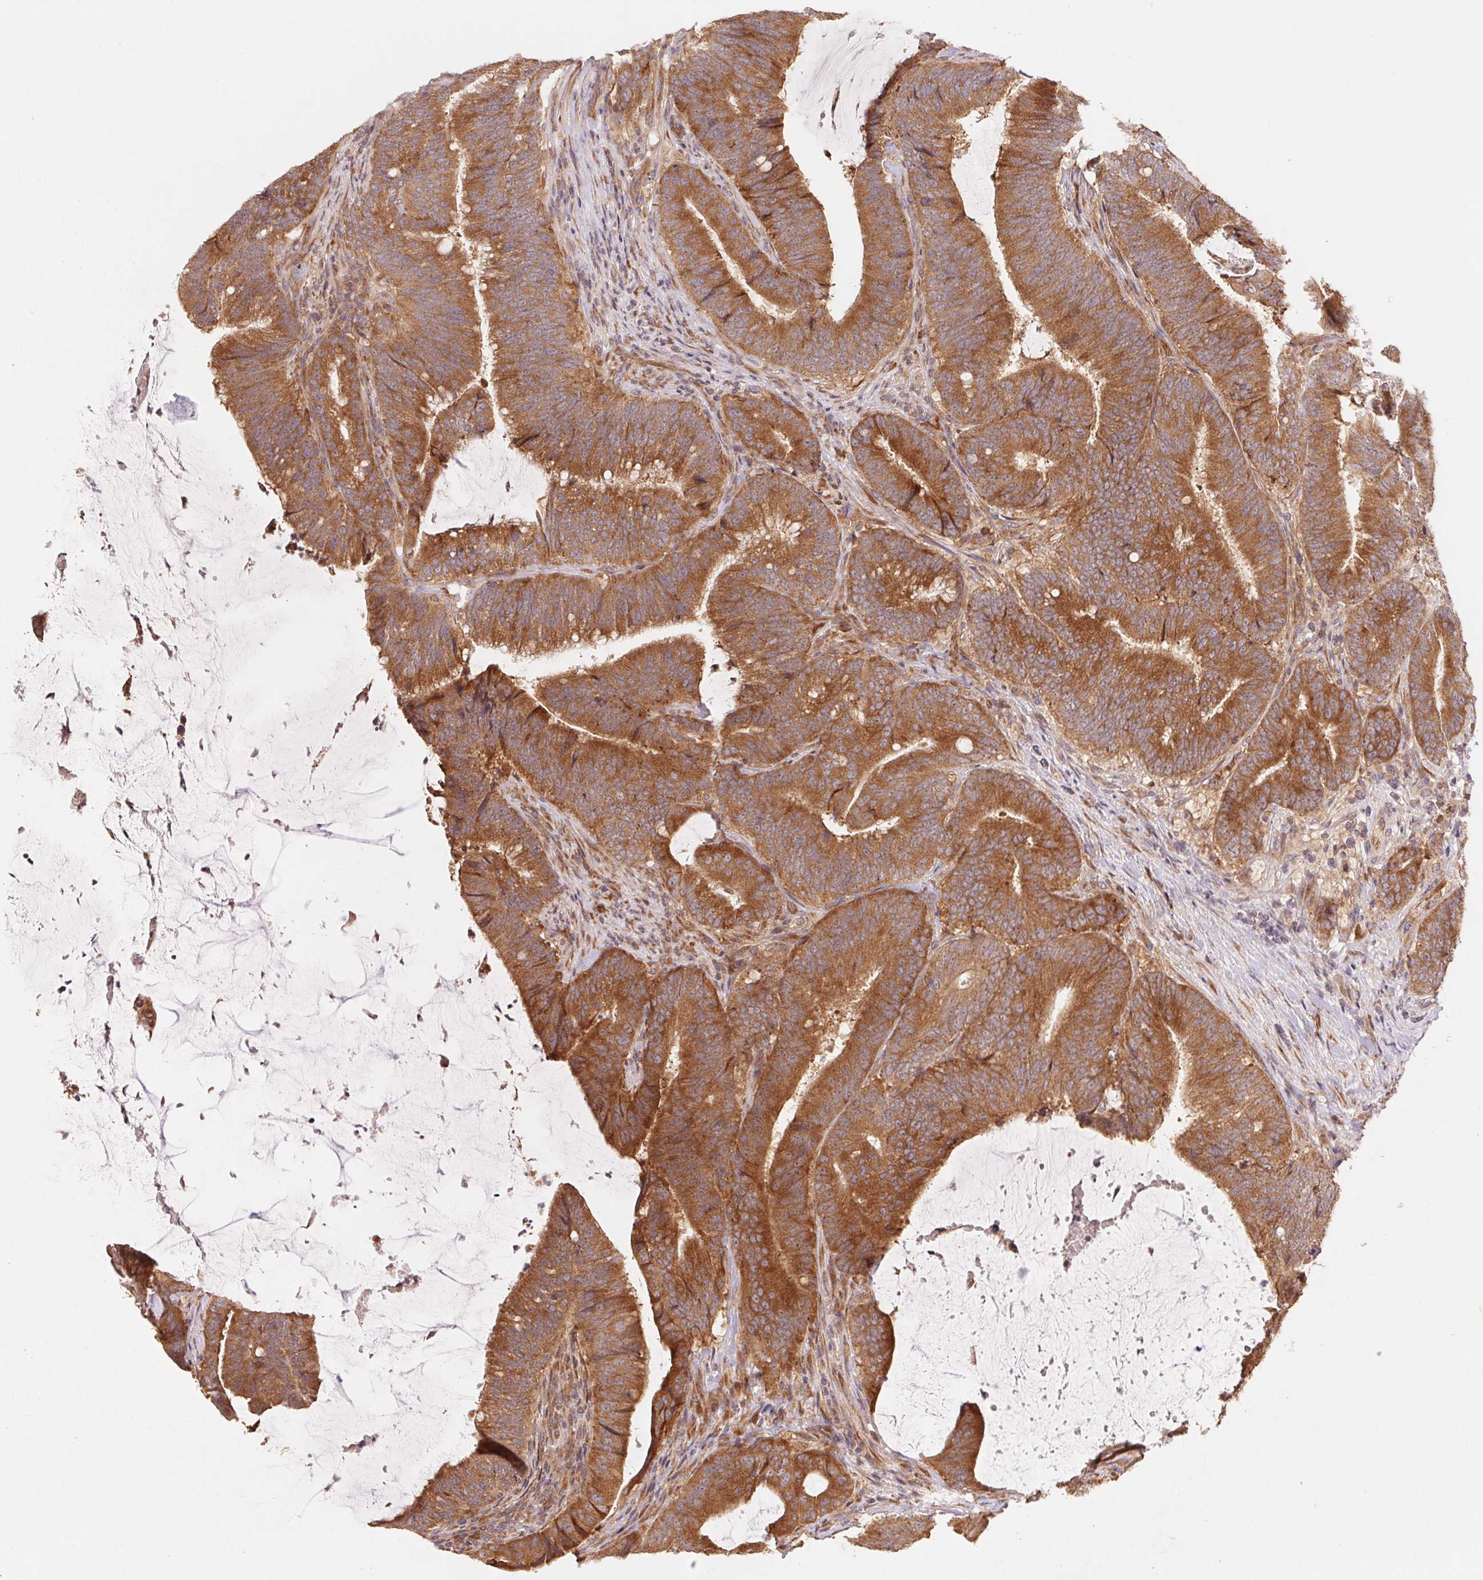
{"staining": {"intensity": "strong", "quantity": ">75%", "location": "cytoplasmic/membranous"}, "tissue": "colorectal cancer", "cell_type": "Tumor cells", "image_type": "cancer", "snomed": [{"axis": "morphology", "description": "Adenocarcinoma, NOS"}, {"axis": "topography", "description": "Colon"}], "caption": "DAB immunohistochemical staining of human colorectal cancer (adenocarcinoma) reveals strong cytoplasmic/membranous protein expression in about >75% of tumor cells.", "gene": "RPL27A", "patient": {"sex": "female", "age": 43}}